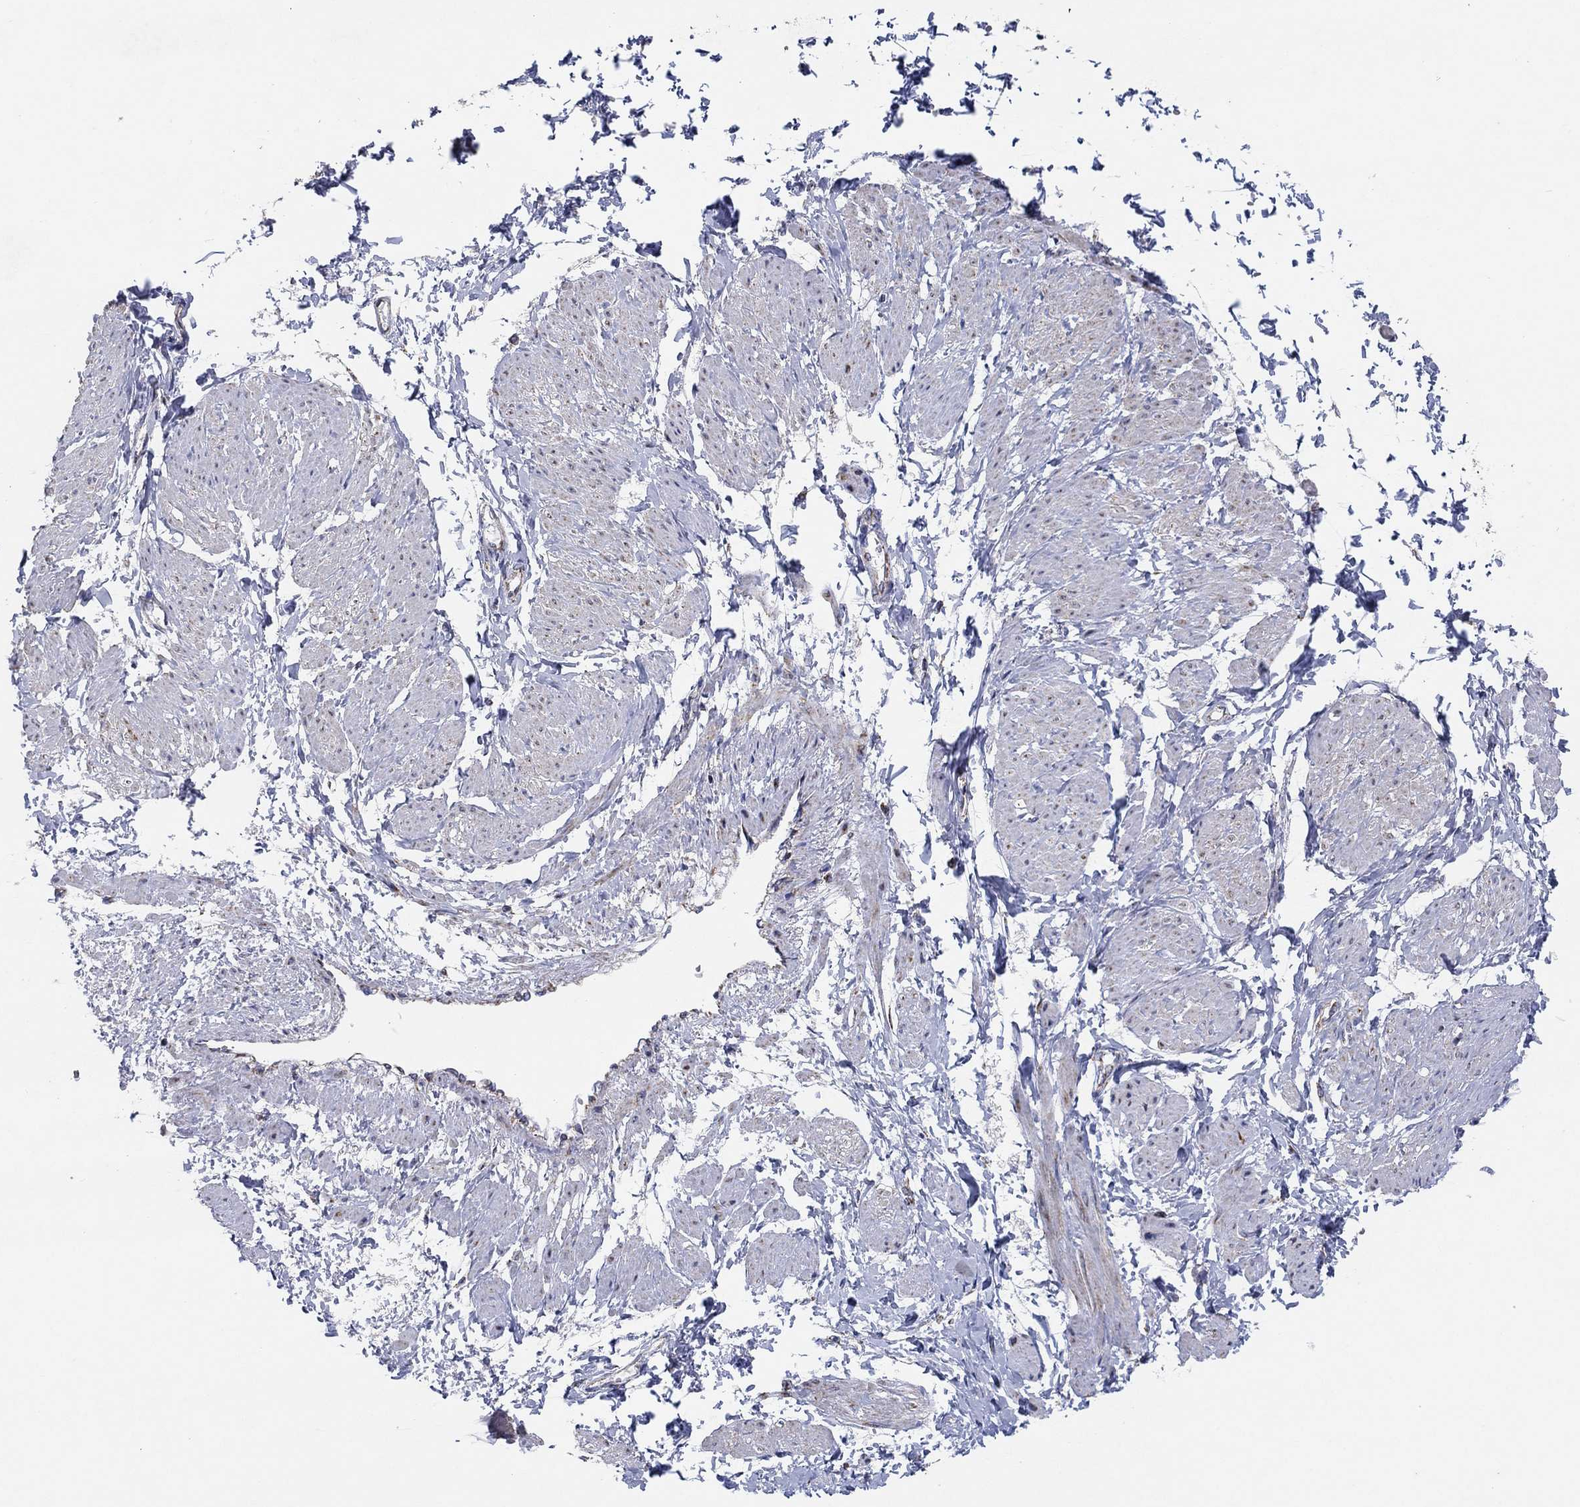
{"staining": {"intensity": "negative", "quantity": "none", "location": "none"}, "tissue": "smooth muscle", "cell_type": "Smooth muscle cells", "image_type": "normal", "snomed": [{"axis": "morphology", "description": "Normal tissue, NOS"}, {"axis": "topography", "description": "Smooth muscle"}, {"axis": "topography", "description": "Uterus"}], "caption": "Unremarkable smooth muscle was stained to show a protein in brown. There is no significant expression in smooth muscle cells. (Brightfield microscopy of DAB IHC at high magnification).", "gene": "C9orf85", "patient": {"sex": "female", "age": 39}}